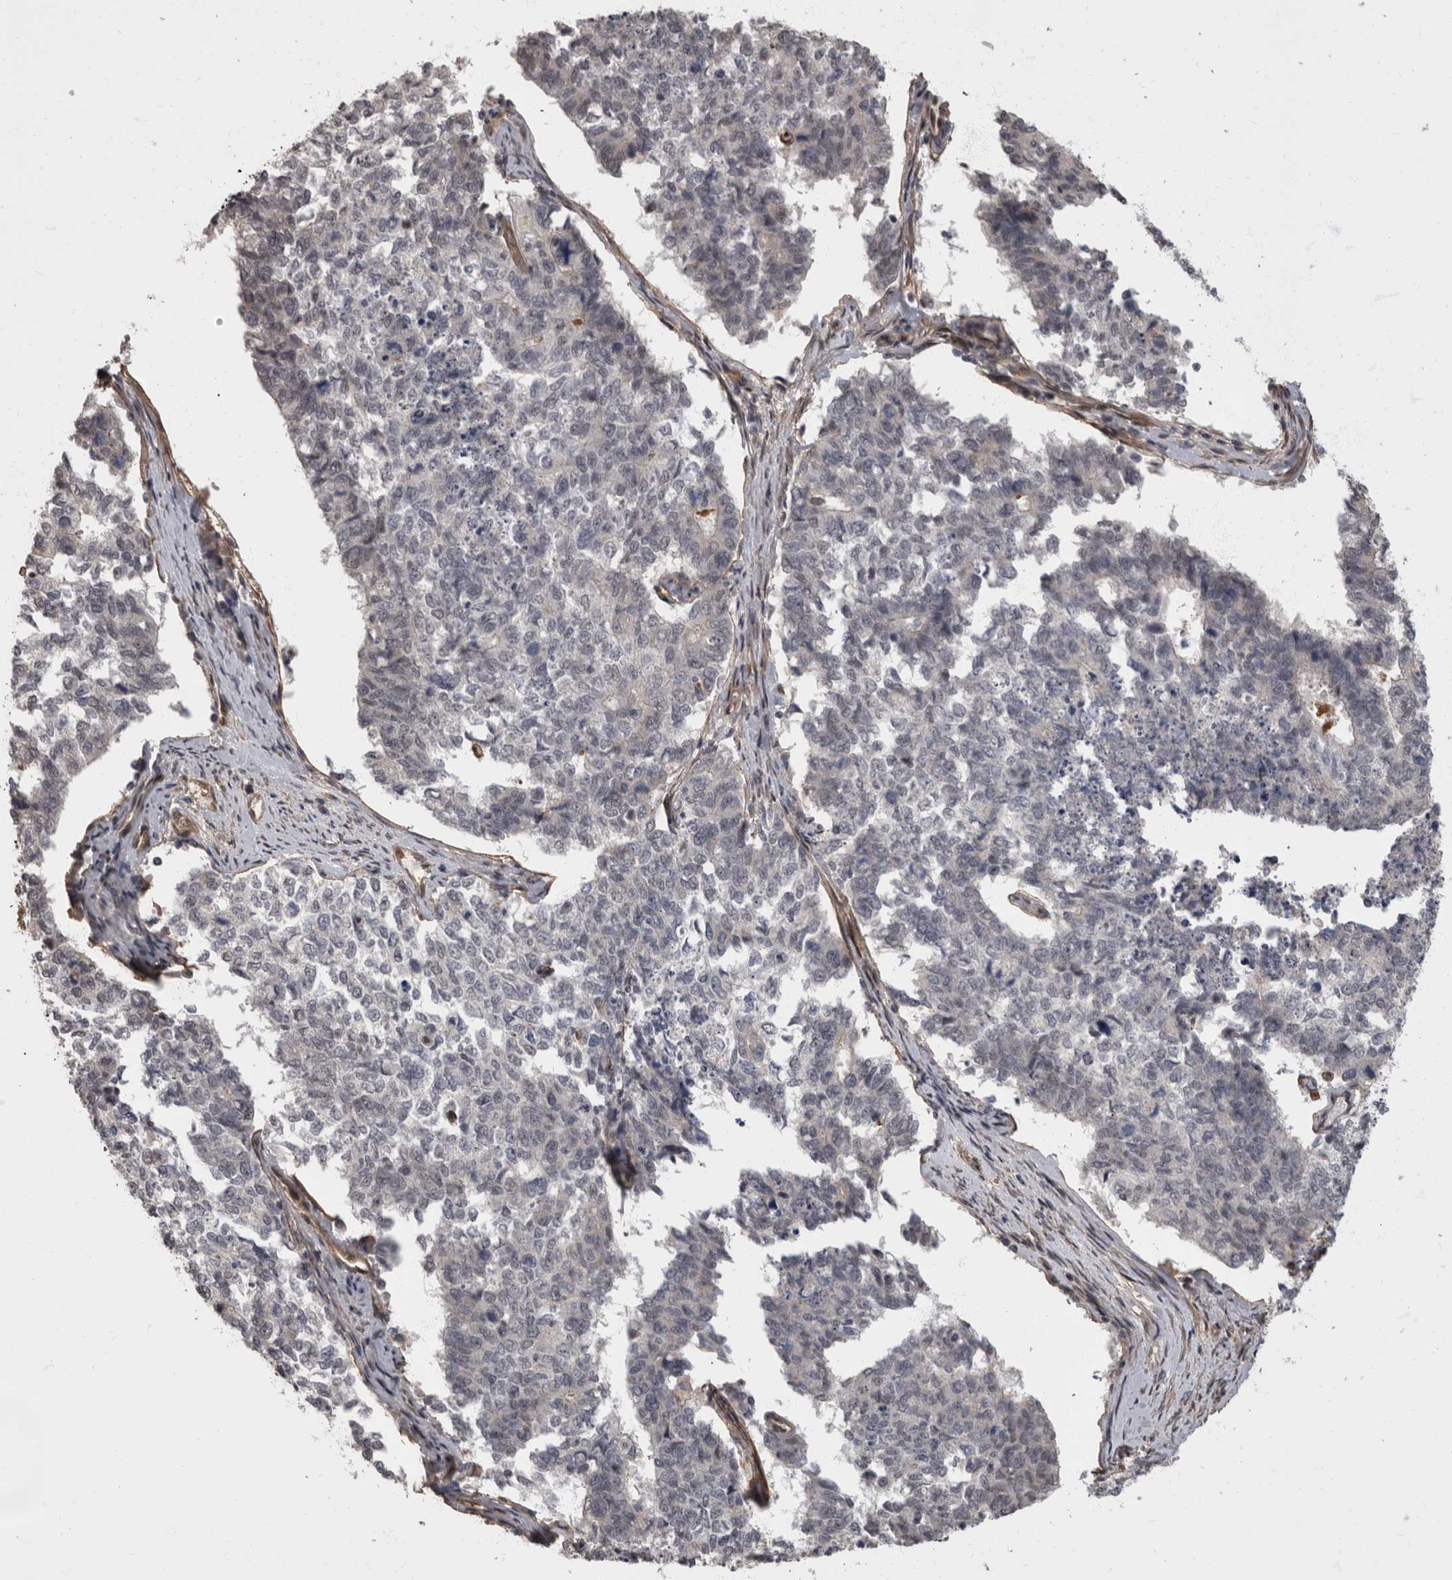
{"staining": {"intensity": "negative", "quantity": "none", "location": "none"}, "tissue": "cervical cancer", "cell_type": "Tumor cells", "image_type": "cancer", "snomed": [{"axis": "morphology", "description": "Squamous cell carcinoma, NOS"}, {"axis": "topography", "description": "Cervix"}], "caption": "Tumor cells are negative for protein expression in human cervical squamous cell carcinoma.", "gene": "AKT3", "patient": {"sex": "female", "age": 63}}